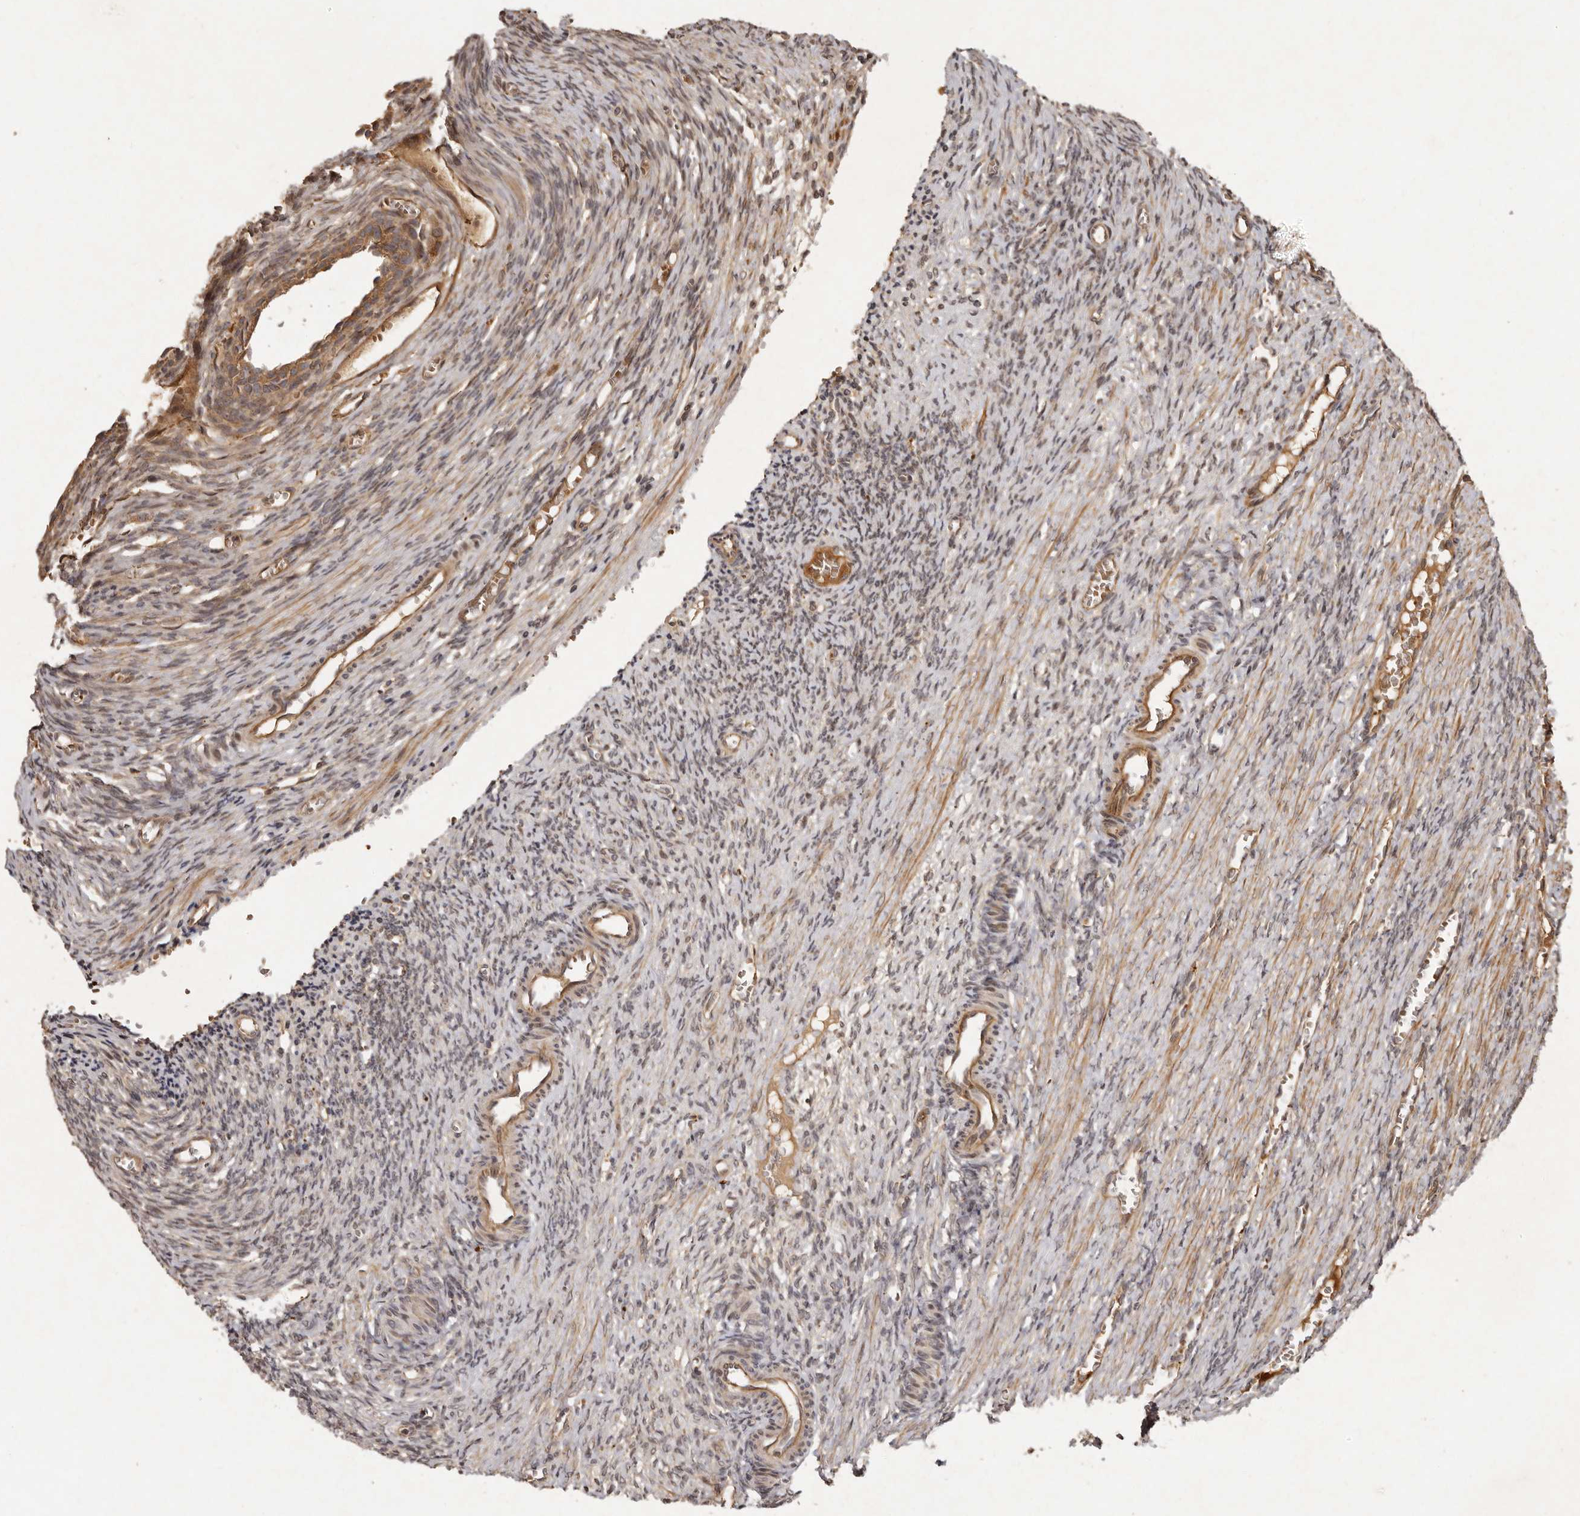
{"staining": {"intensity": "weak", "quantity": "25%-75%", "location": "cytoplasmic/membranous,nuclear"}, "tissue": "ovary", "cell_type": "Ovarian stroma cells", "image_type": "normal", "snomed": [{"axis": "morphology", "description": "Normal tissue, NOS"}, {"axis": "topography", "description": "Ovary"}], "caption": "This photomicrograph displays unremarkable ovary stained with immunohistochemistry (IHC) to label a protein in brown. The cytoplasmic/membranous,nuclear of ovarian stroma cells show weak positivity for the protein. Nuclei are counter-stained blue.", "gene": "SEMA3A", "patient": {"sex": "female", "age": 27}}